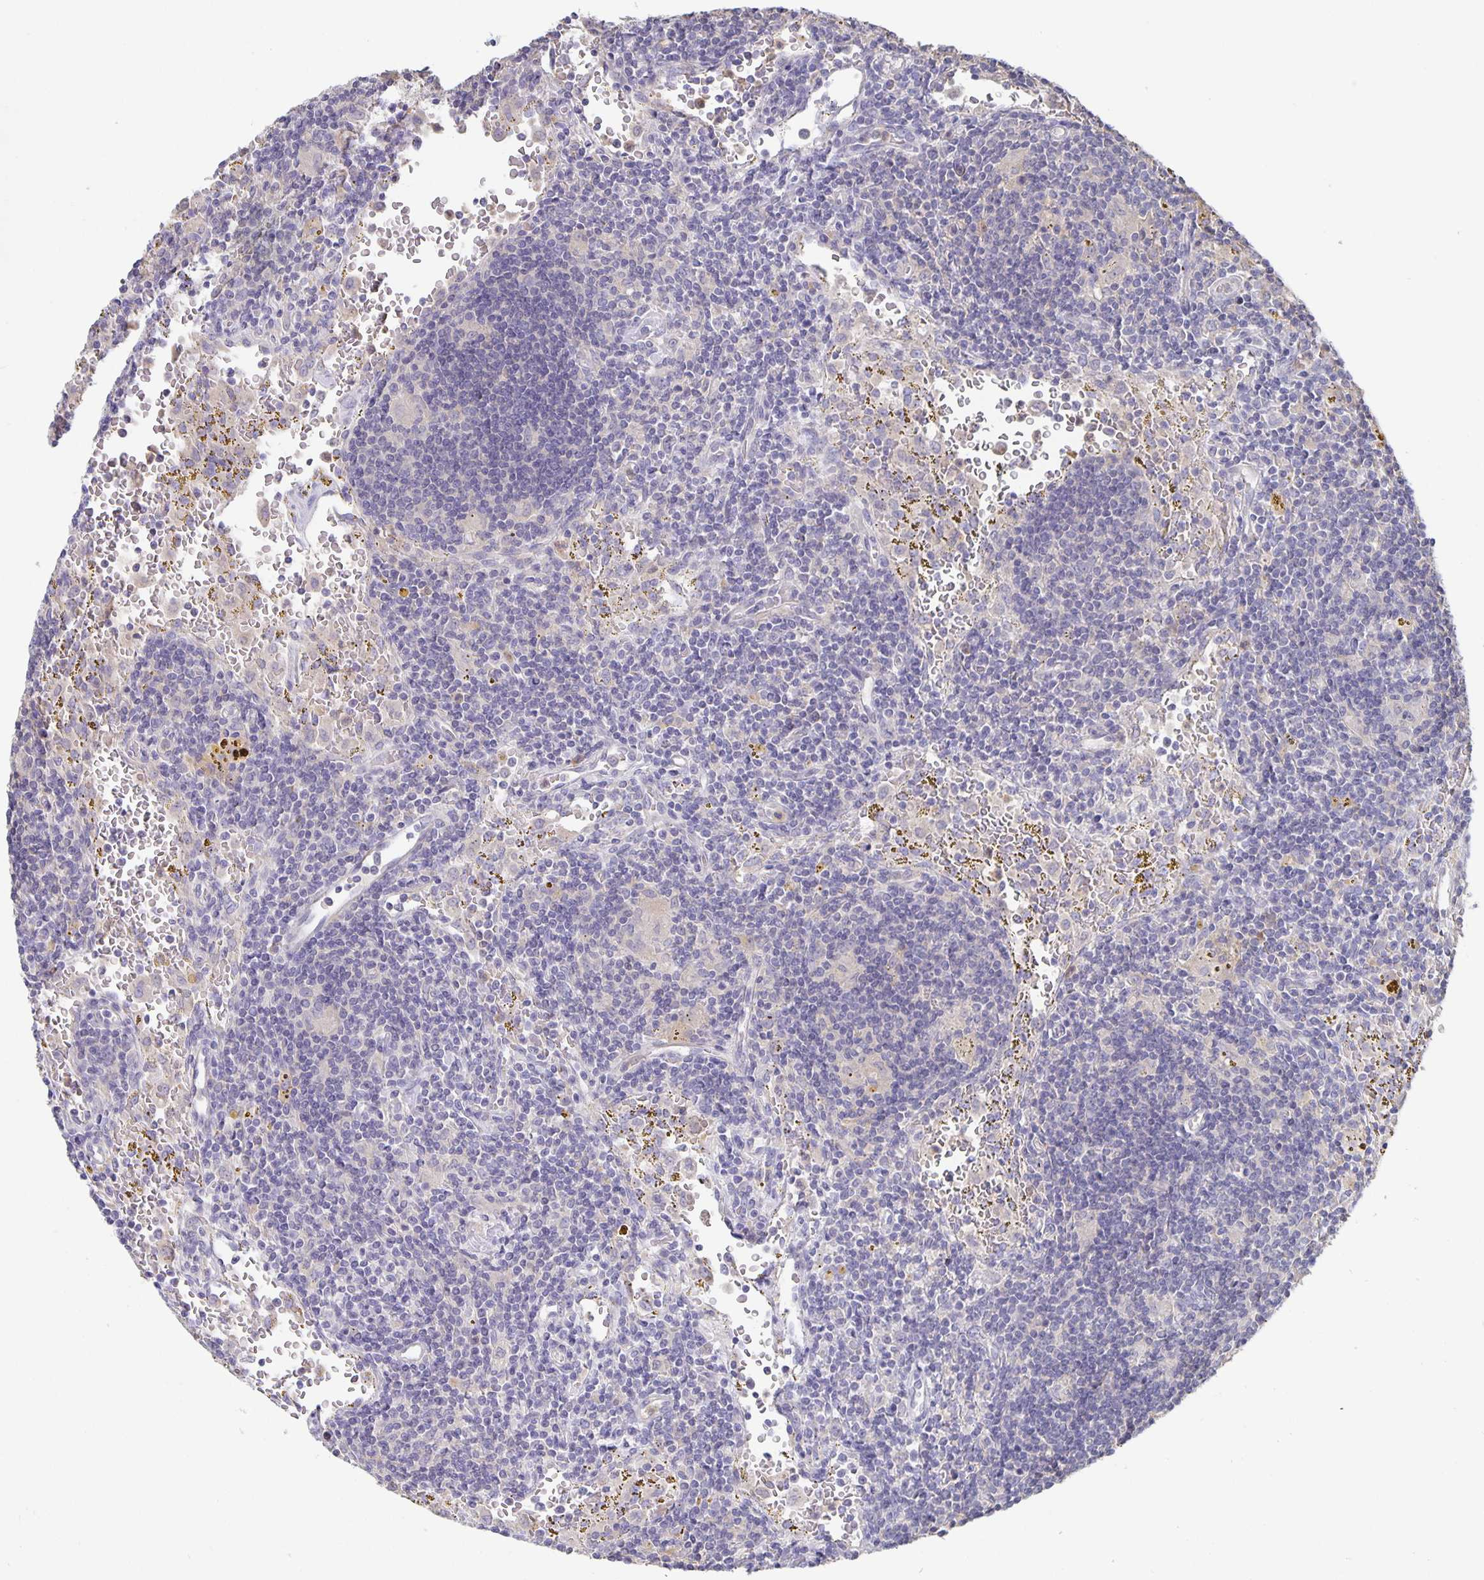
{"staining": {"intensity": "negative", "quantity": "none", "location": "none"}, "tissue": "lymphoma", "cell_type": "Tumor cells", "image_type": "cancer", "snomed": [{"axis": "morphology", "description": "Malignant lymphoma, non-Hodgkin's type, Low grade"}, {"axis": "topography", "description": "Spleen"}], "caption": "Tumor cells show no significant staining in low-grade malignant lymphoma, non-Hodgkin's type.", "gene": "GDF15", "patient": {"sex": "female", "age": 70}}